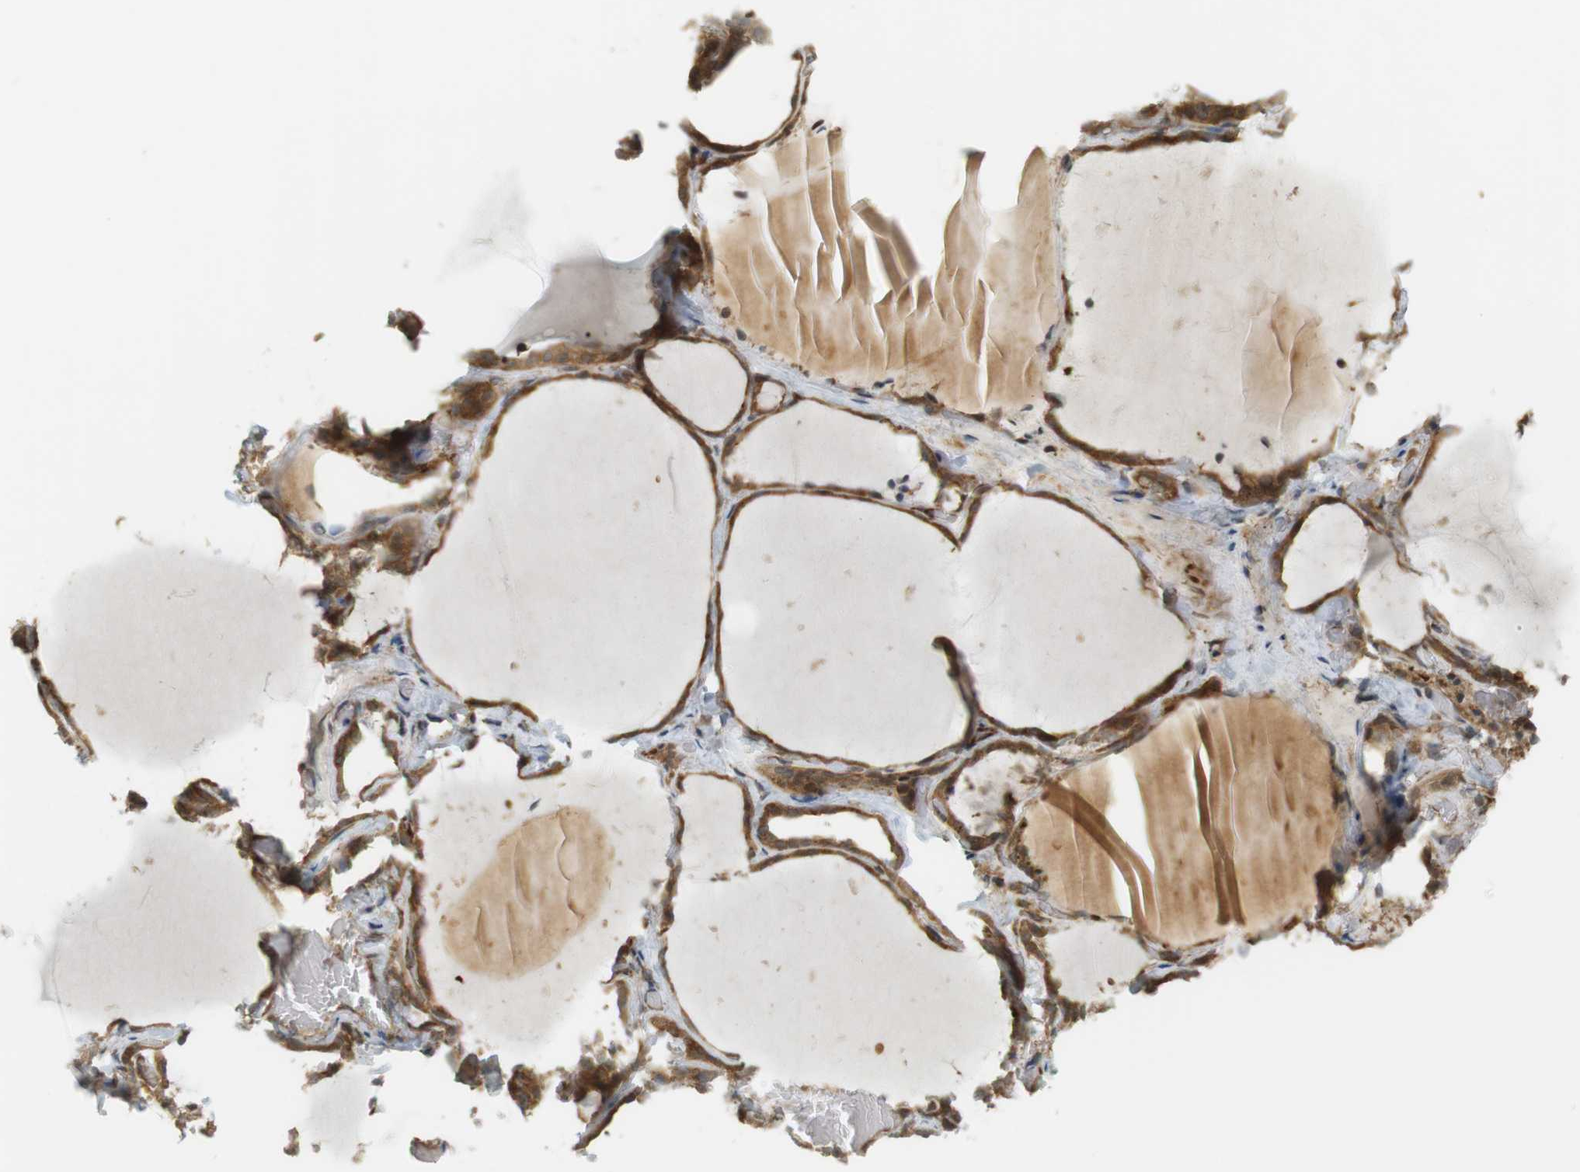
{"staining": {"intensity": "strong", "quantity": ">75%", "location": "cytoplasmic/membranous"}, "tissue": "thyroid gland", "cell_type": "Glandular cells", "image_type": "normal", "snomed": [{"axis": "morphology", "description": "Normal tissue, NOS"}, {"axis": "topography", "description": "Thyroid gland"}], "caption": "Strong cytoplasmic/membranous expression is appreciated in approximately >75% of glandular cells in benign thyroid gland. (Stains: DAB in brown, nuclei in blue, Microscopy: brightfield microscopy at high magnification).", "gene": "PA2G4", "patient": {"sex": "female", "age": 22}}